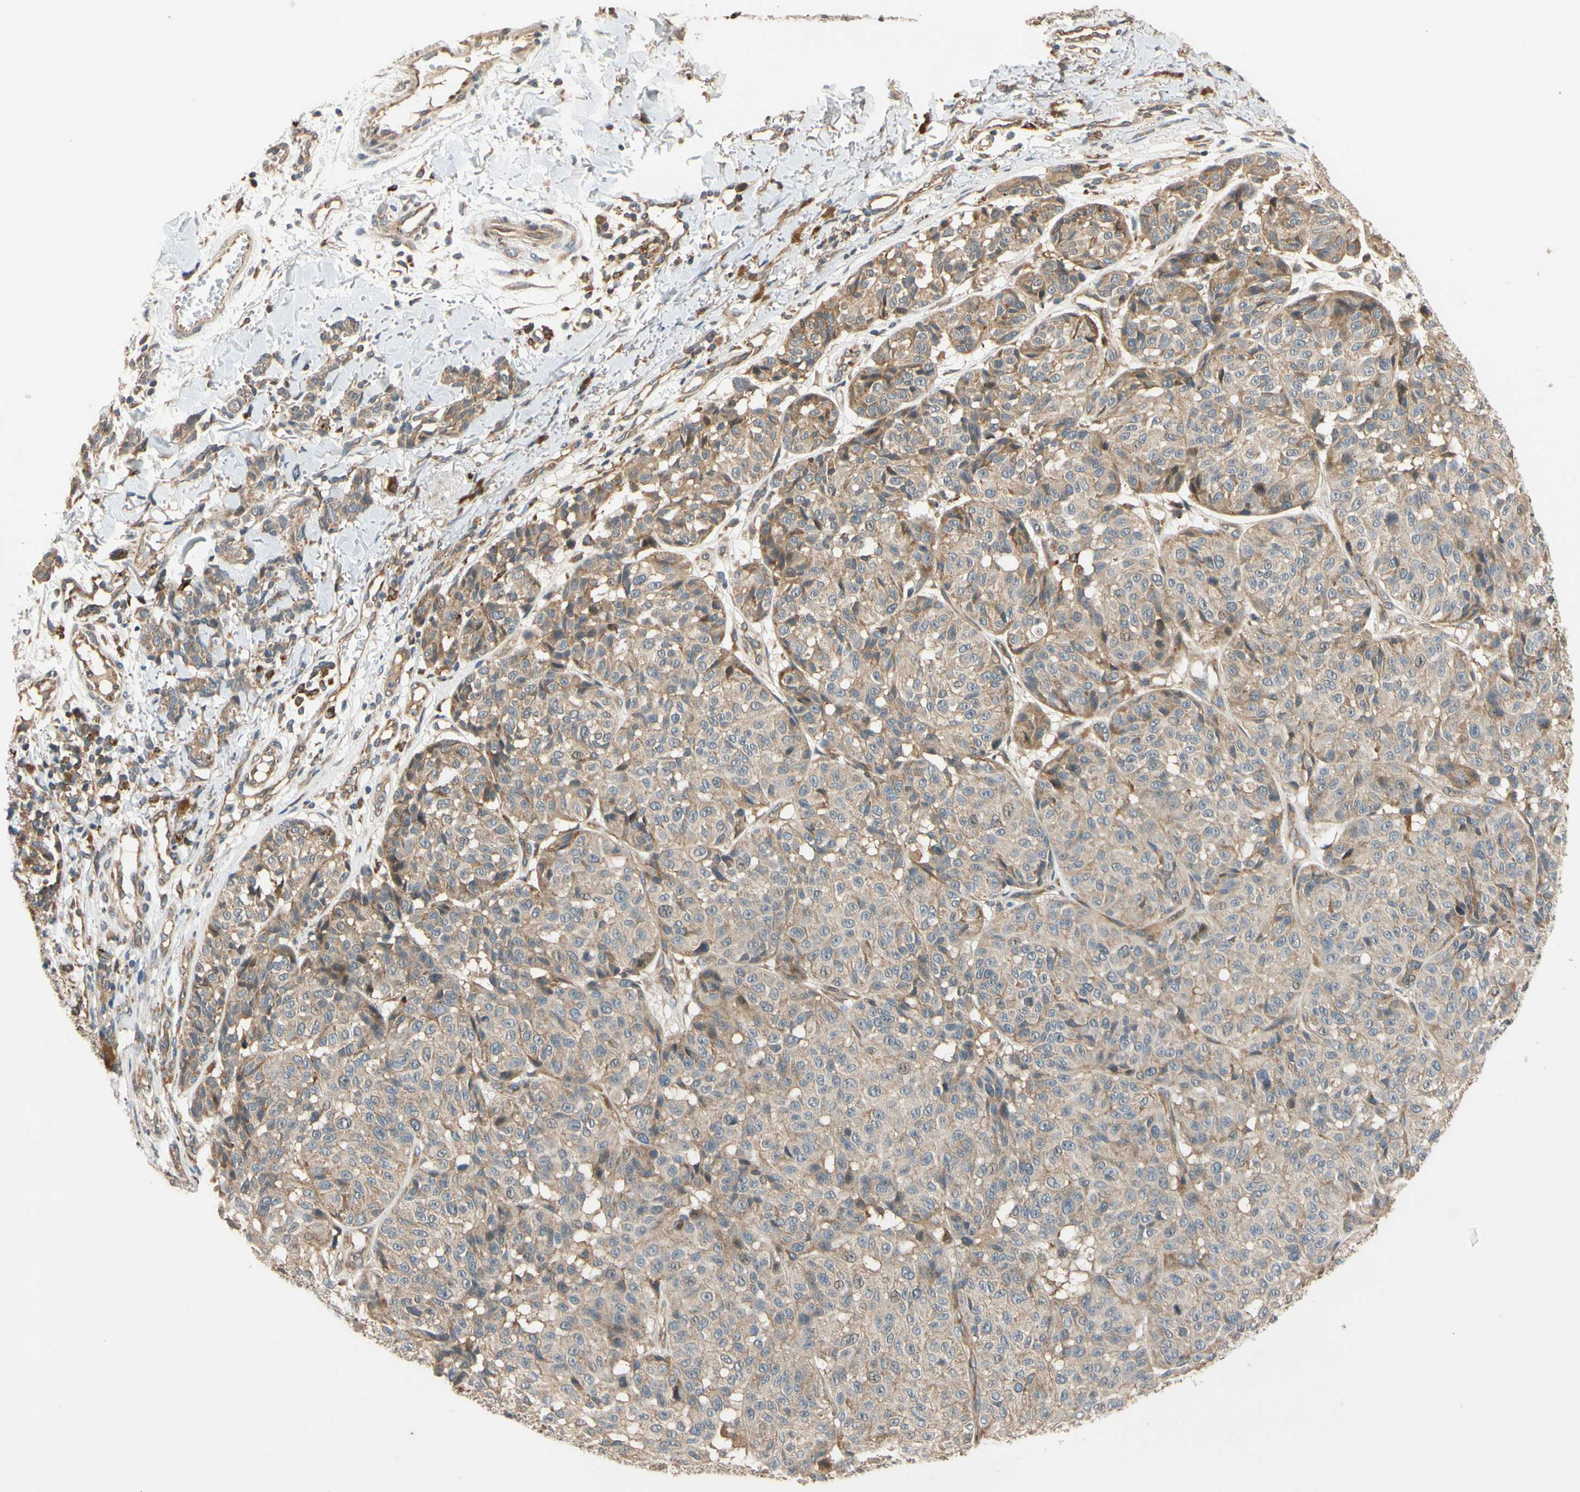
{"staining": {"intensity": "weak", "quantity": ">75%", "location": "cytoplasmic/membranous"}, "tissue": "melanoma", "cell_type": "Tumor cells", "image_type": "cancer", "snomed": [{"axis": "morphology", "description": "Malignant melanoma, NOS"}, {"axis": "topography", "description": "Skin"}], "caption": "Malignant melanoma was stained to show a protein in brown. There is low levels of weak cytoplasmic/membranous staining in approximately >75% of tumor cells.", "gene": "ANKHD1", "patient": {"sex": "female", "age": 46}}